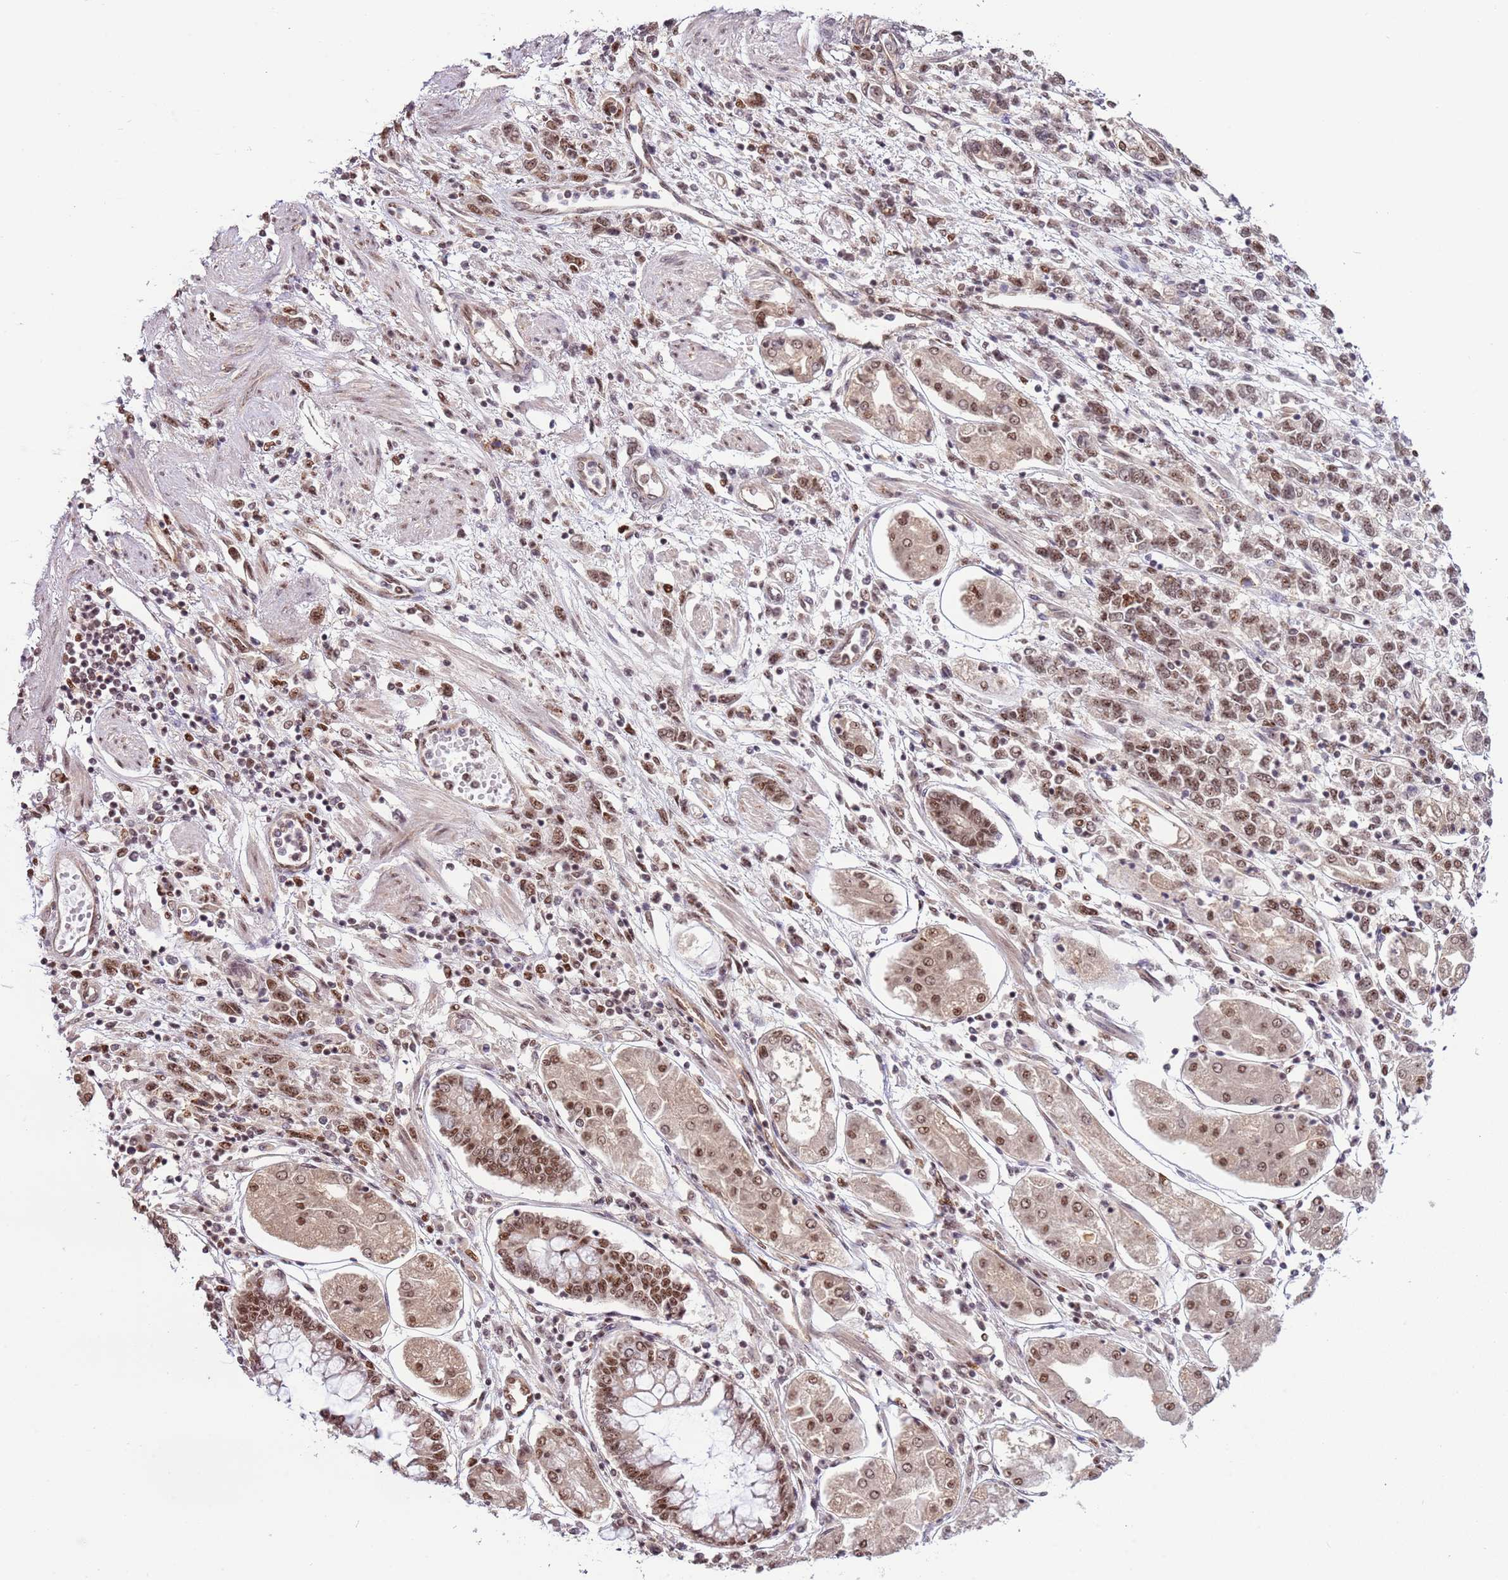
{"staining": {"intensity": "moderate", "quantity": ">75%", "location": "nuclear"}, "tissue": "stomach cancer", "cell_type": "Tumor cells", "image_type": "cancer", "snomed": [{"axis": "morphology", "description": "Adenocarcinoma, NOS"}, {"axis": "topography", "description": "Stomach"}], "caption": "IHC histopathology image of human stomach cancer (adenocarcinoma) stained for a protein (brown), which demonstrates medium levels of moderate nuclear positivity in about >75% of tumor cells.", "gene": "PRPF6", "patient": {"sex": "female", "age": 76}}